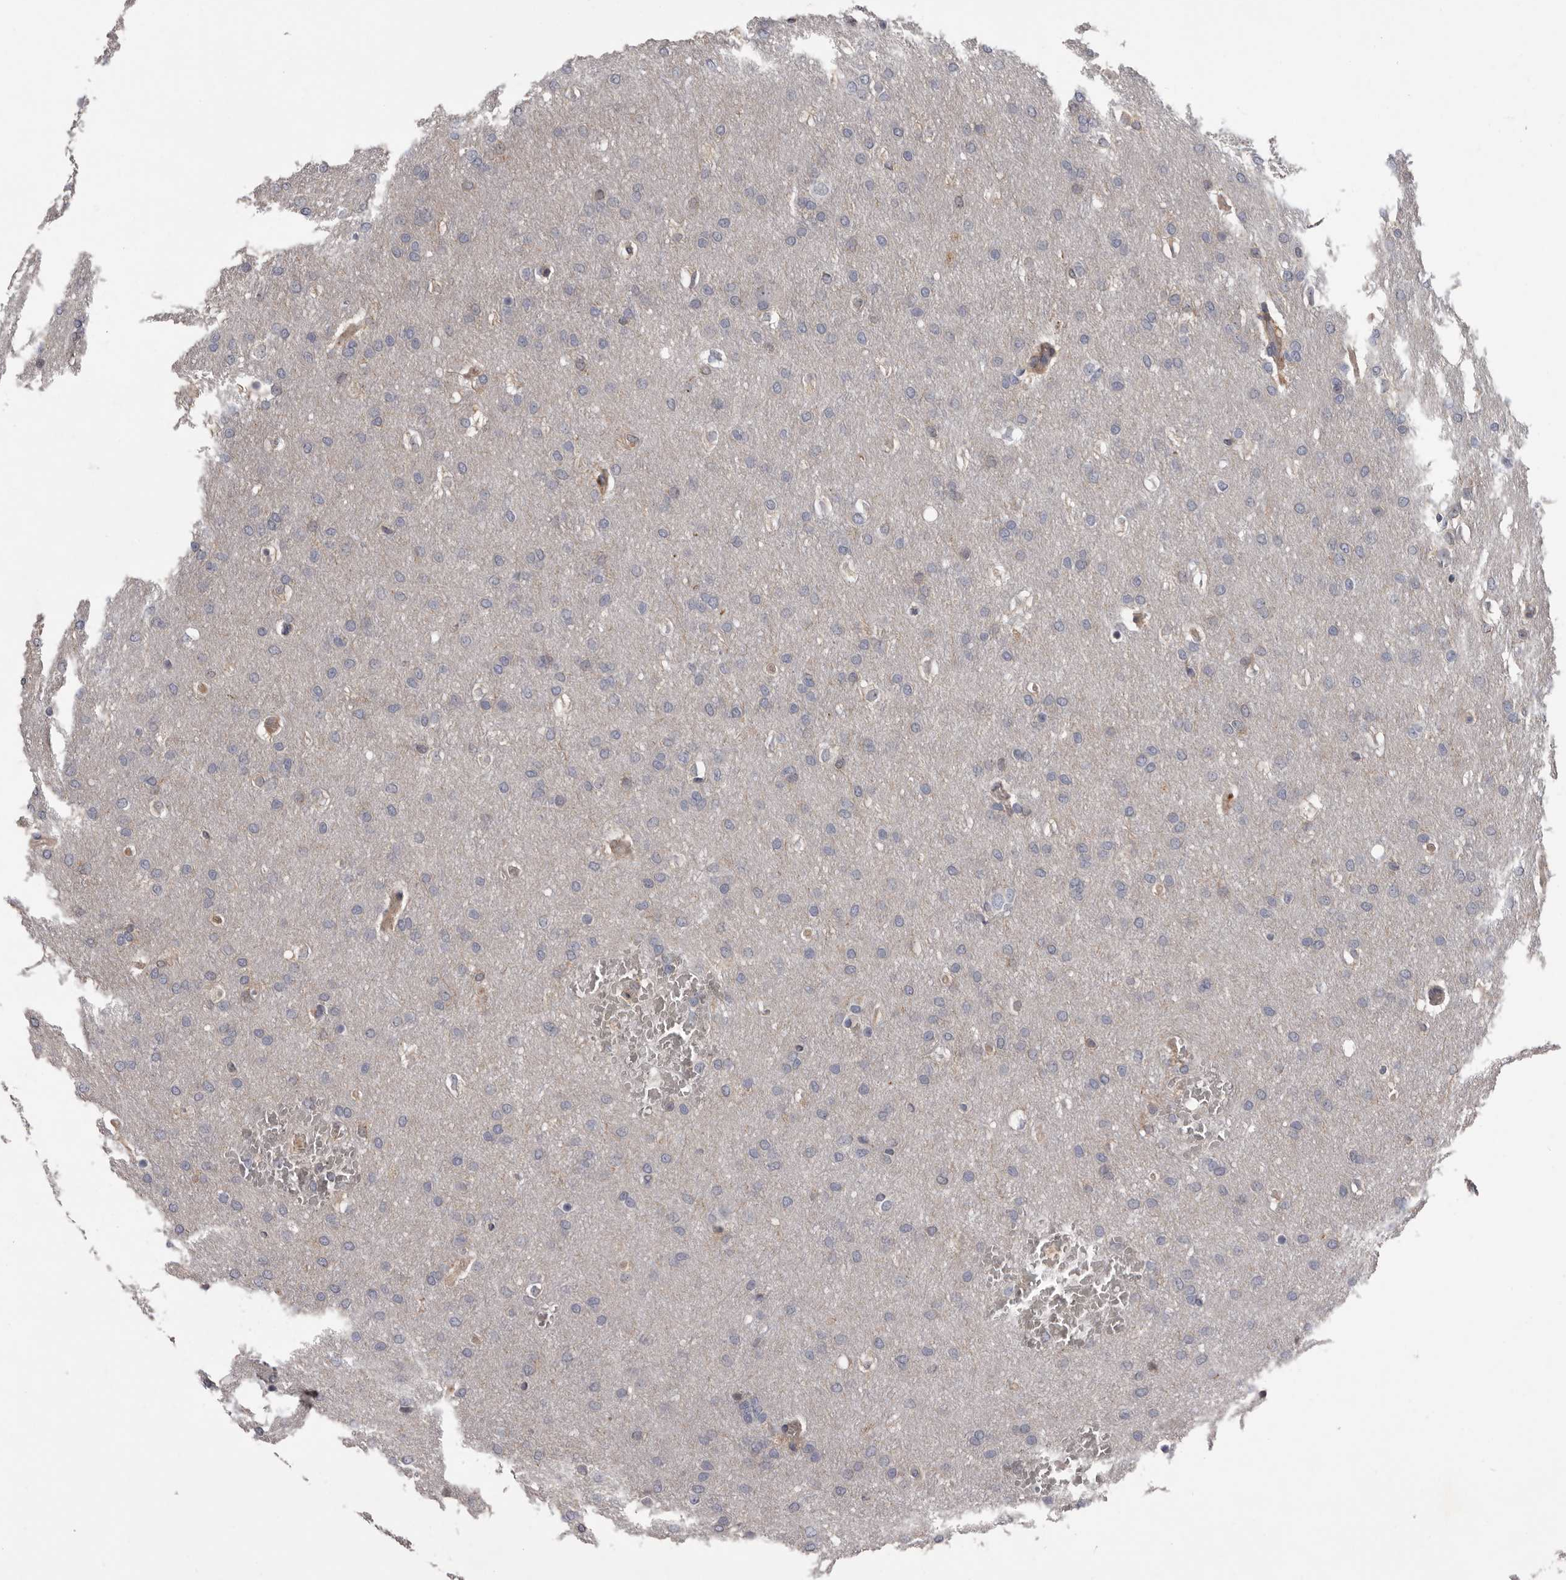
{"staining": {"intensity": "negative", "quantity": "none", "location": "none"}, "tissue": "glioma", "cell_type": "Tumor cells", "image_type": "cancer", "snomed": [{"axis": "morphology", "description": "Glioma, malignant, Low grade"}, {"axis": "topography", "description": "Brain"}], "caption": "Immunohistochemistry of human malignant glioma (low-grade) demonstrates no expression in tumor cells. (IHC, brightfield microscopy, high magnification).", "gene": "FGFR4", "patient": {"sex": "female", "age": 37}}